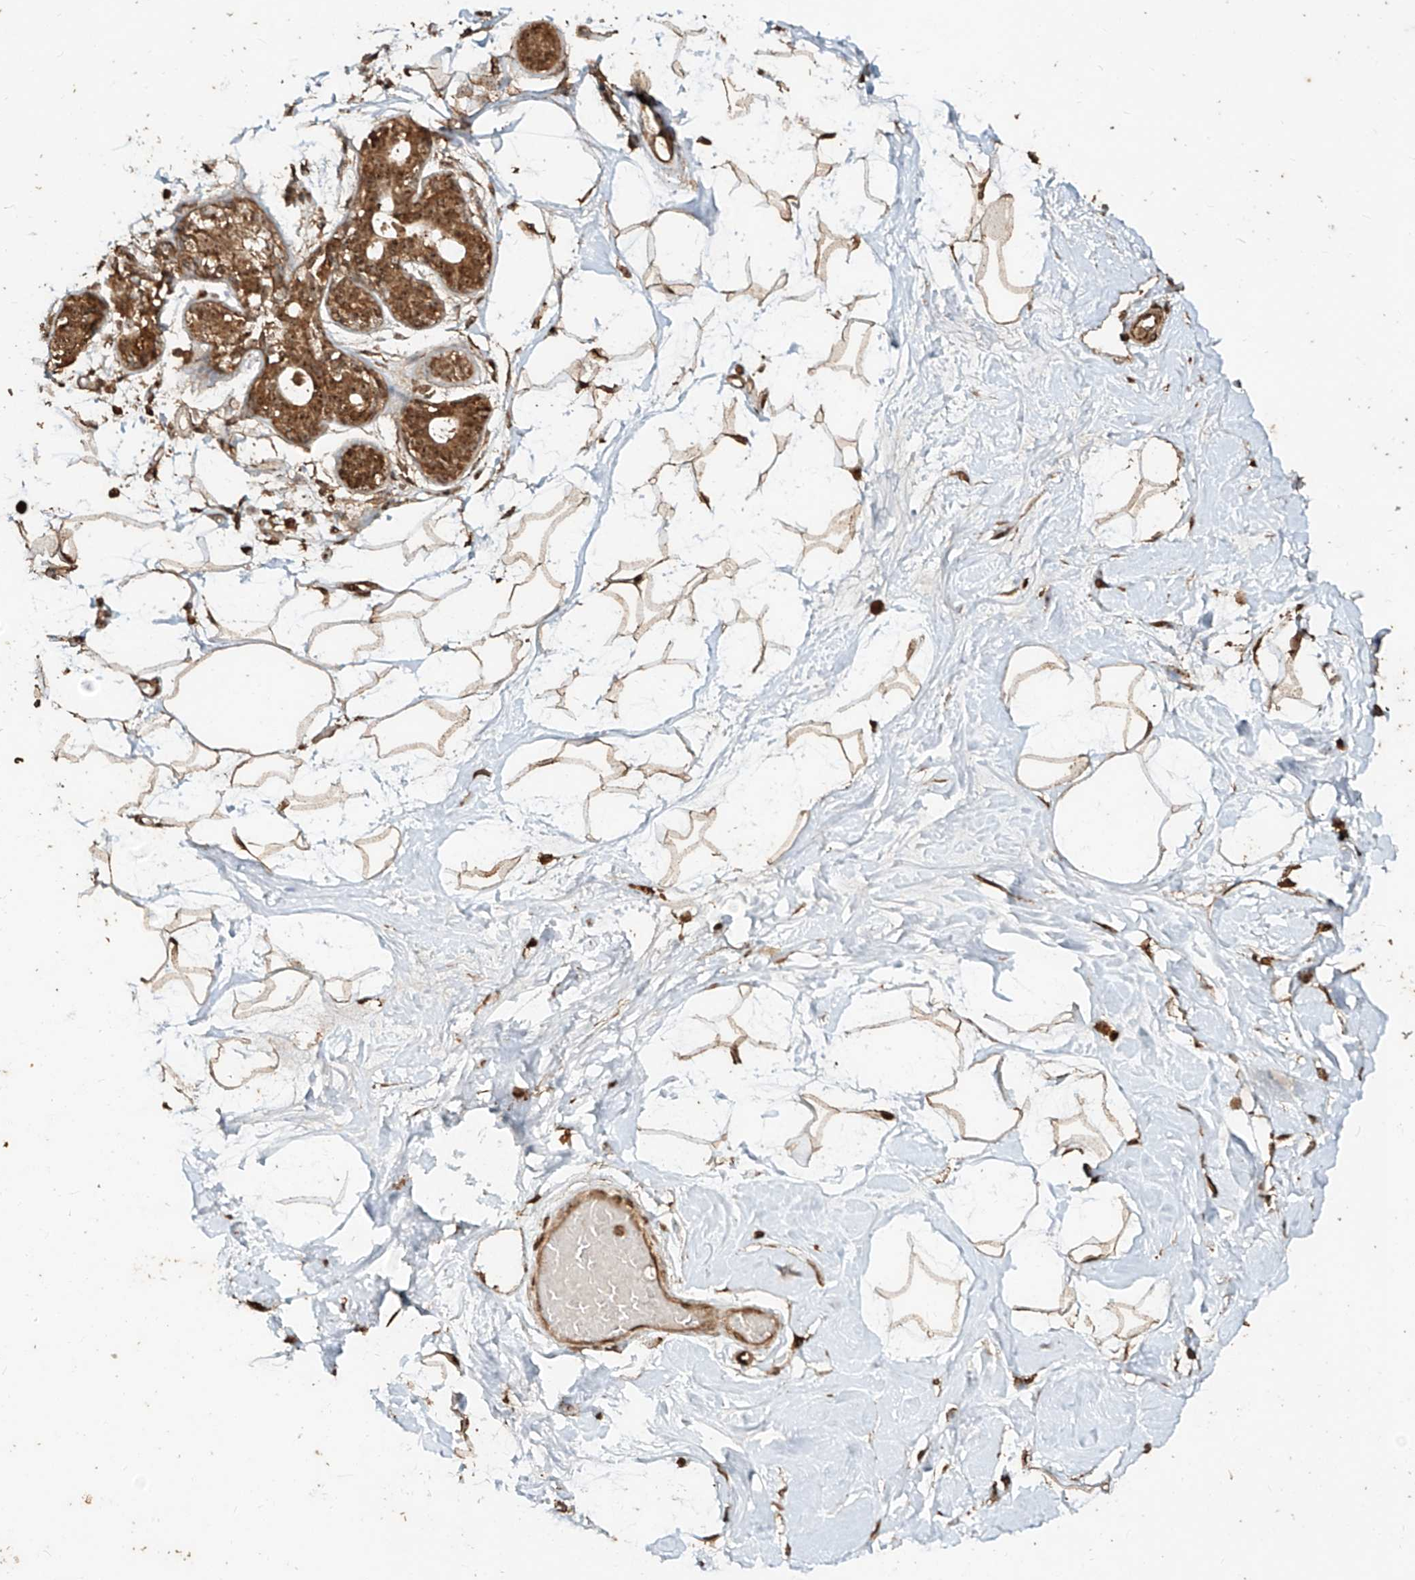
{"staining": {"intensity": "moderate", "quantity": ">75%", "location": "cytoplasmic/membranous,nuclear"}, "tissue": "breast", "cell_type": "Adipocytes", "image_type": "normal", "snomed": [{"axis": "morphology", "description": "Normal tissue, NOS"}, {"axis": "topography", "description": "Breast"}], "caption": "Protein staining of normal breast exhibits moderate cytoplasmic/membranous,nuclear positivity in approximately >75% of adipocytes. (DAB IHC with brightfield microscopy, high magnification).", "gene": "ZNF660", "patient": {"sex": "female", "age": 45}}